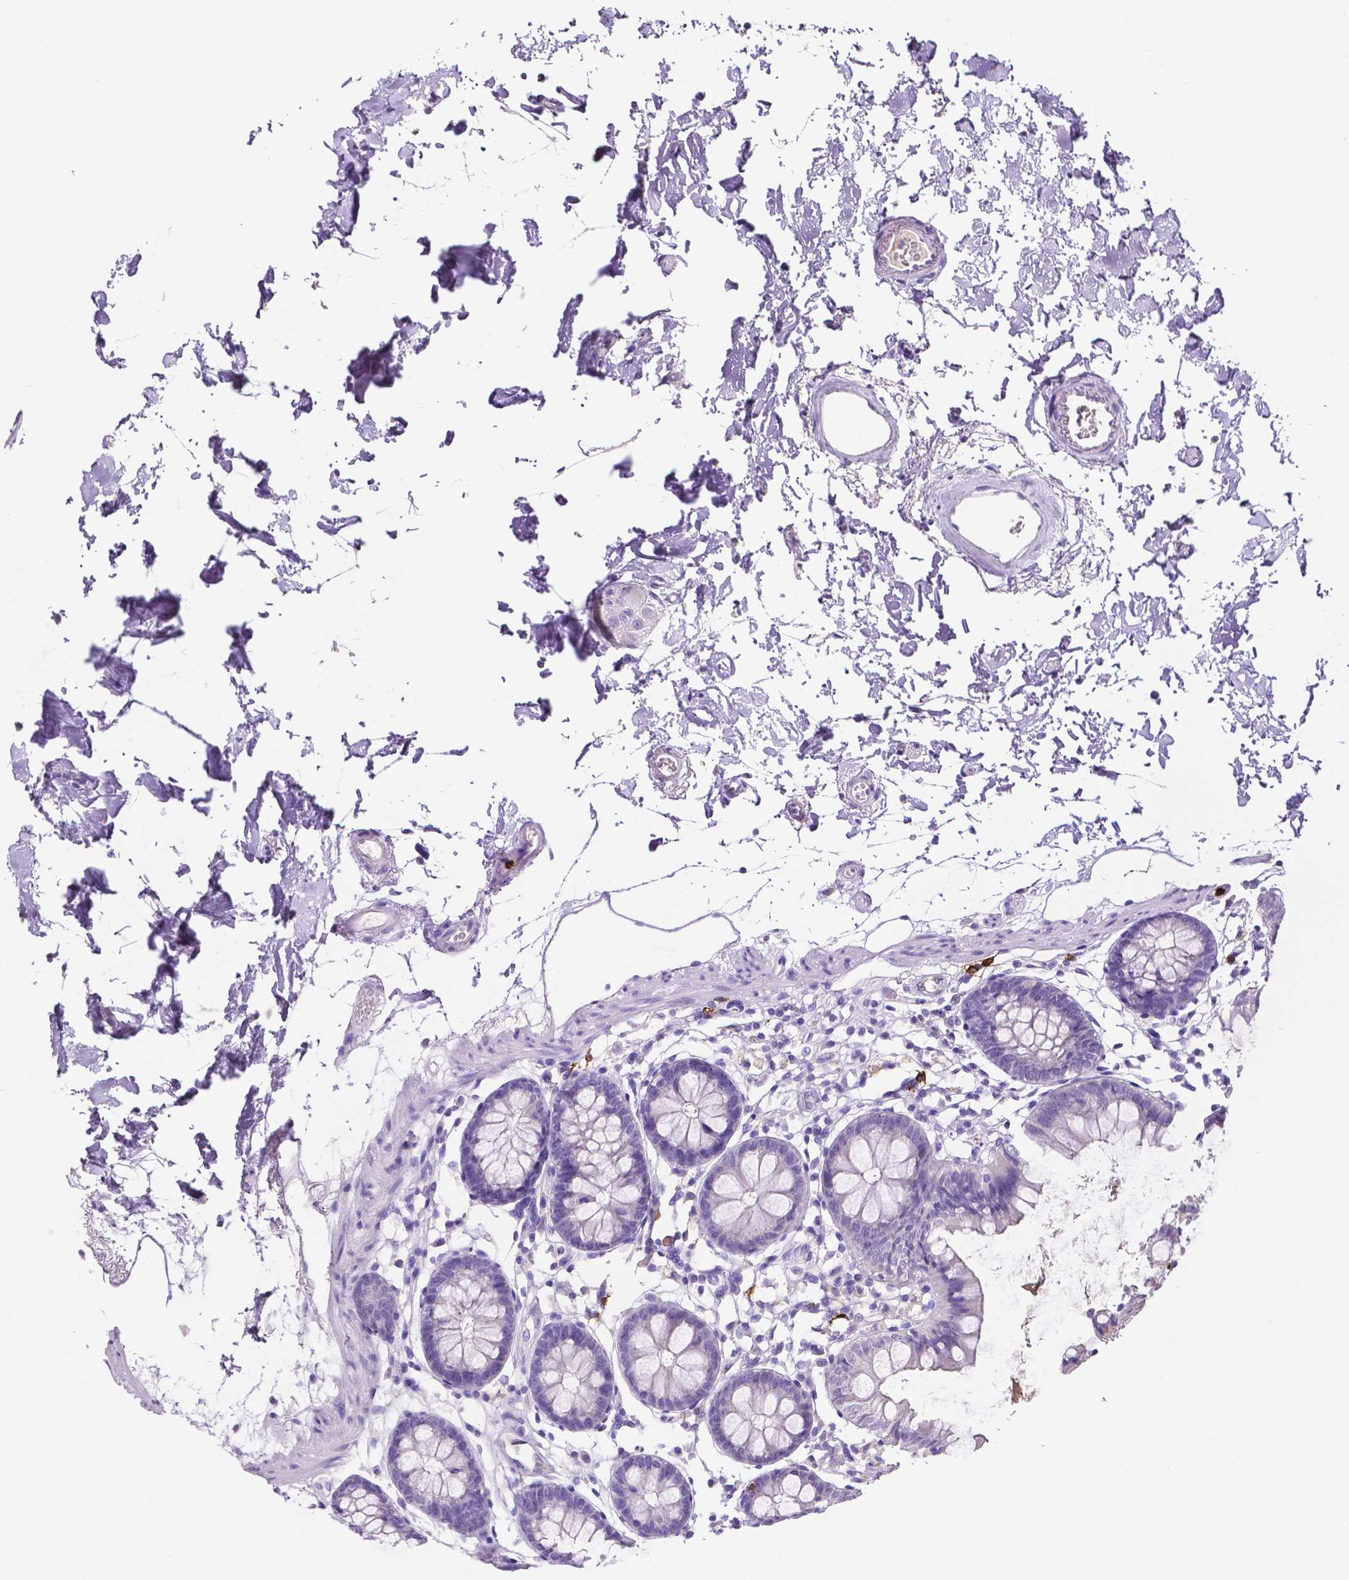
{"staining": {"intensity": "negative", "quantity": "none", "location": "none"}, "tissue": "colon", "cell_type": "Endothelial cells", "image_type": "normal", "snomed": [{"axis": "morphology", "description": "Normal tissue, NOS"}, {"axis": "topography", "description": "Colon"}], "caption": "Immunohistochemistry micrograph of normal colon: colon stained with DAB reveals no significant protein positivity in endothelial cells. (DAB (3,3'-diaminobenzidine) immunohistochemistry with hematoxylin counter stain).", "gene": "MMP9", "patient": {"sex": "female", "age": 84}}